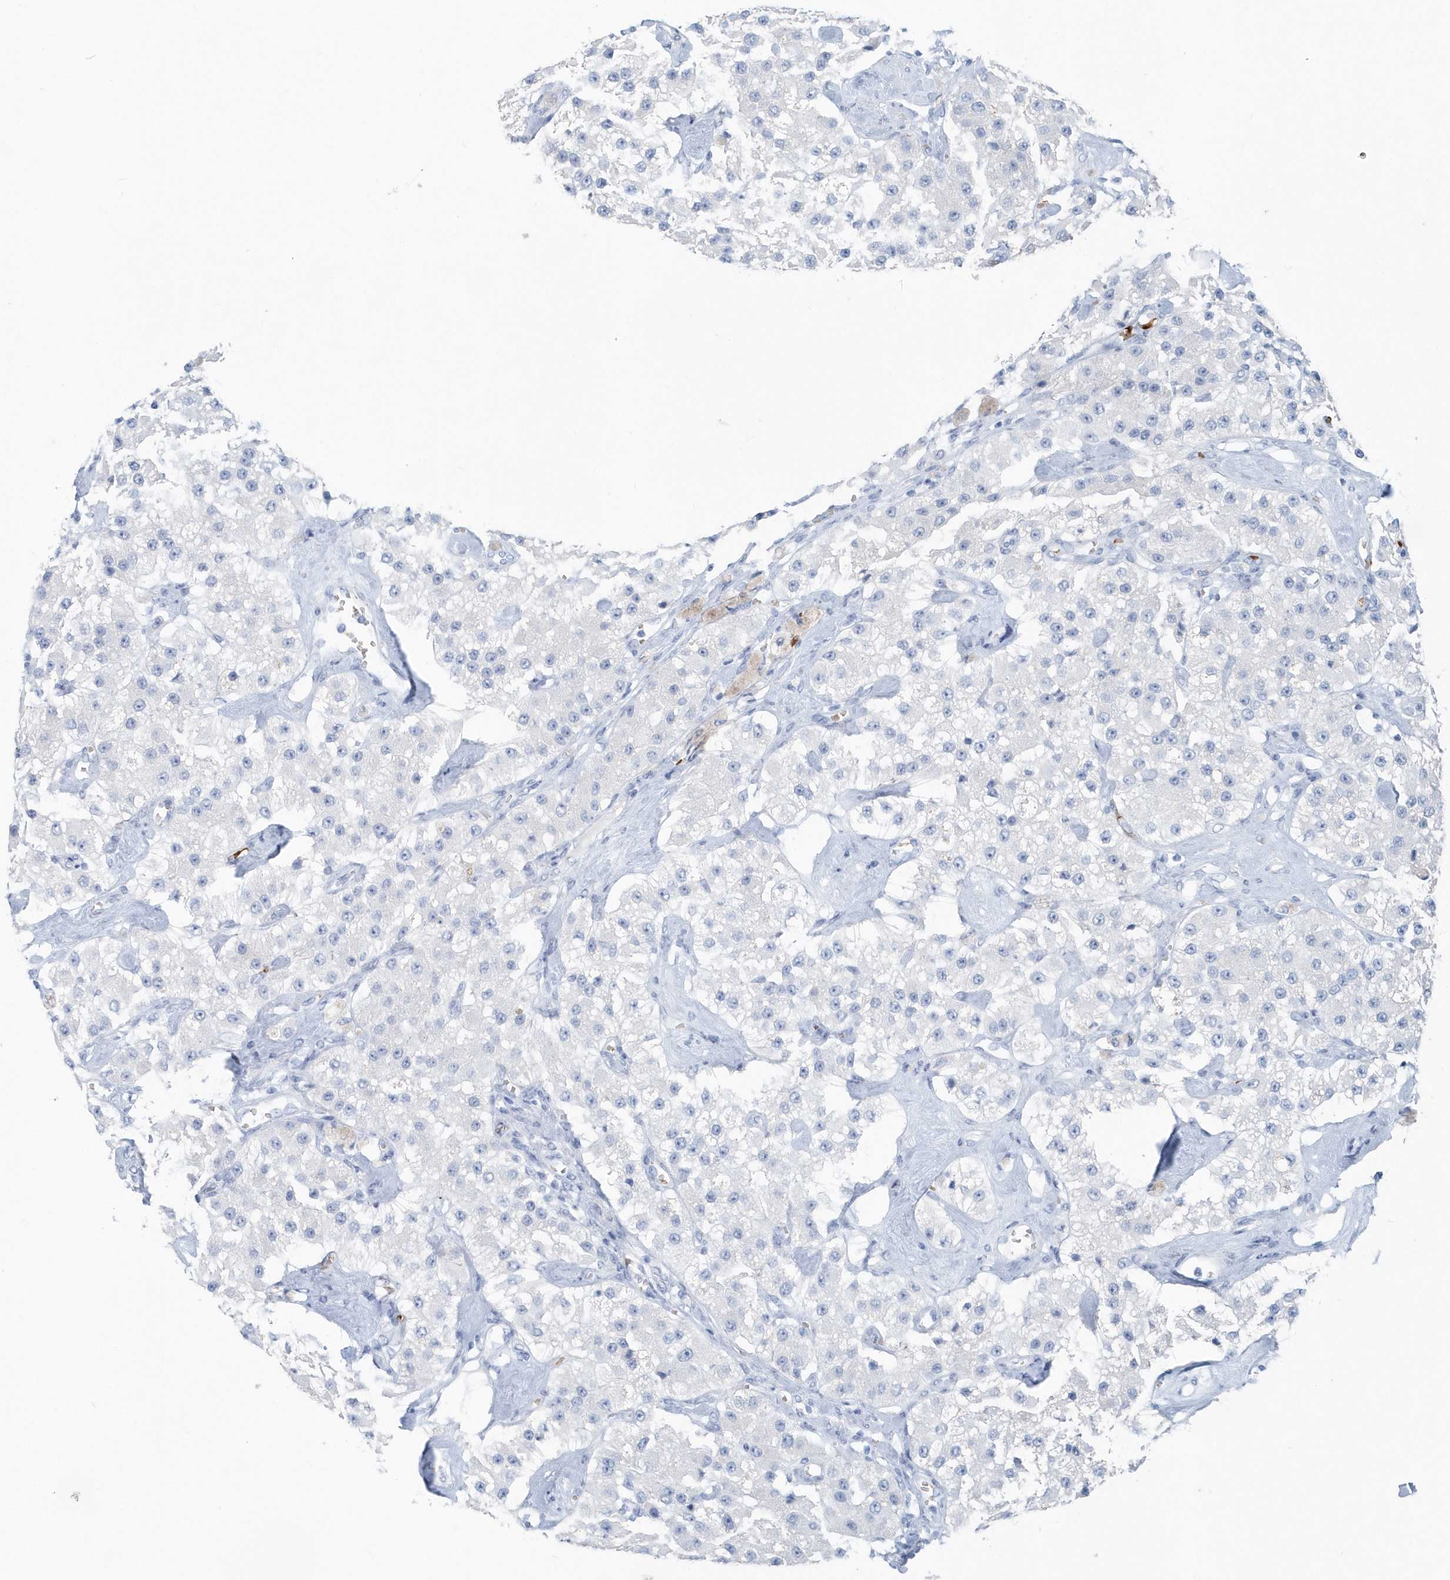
{"staining": {"intensity": "negative", "quantity": "none", "location": "none"}, "tissue": "carcinoid", "cell_type": "Tumor cells", "image_type": "cancer", "snomed": [{"axis": "morphology", "description": "Carcinoid, malignant, NOS"}, {"axis": "topography", "description": "Pancreas"}], "caption": "This is a histopathology image of immunohistochemistry staining of malignant carcinoid, which shows no expression in tumor cells.", "gene": "HBA2", "patient": {"sex": "male", "age": 41}}